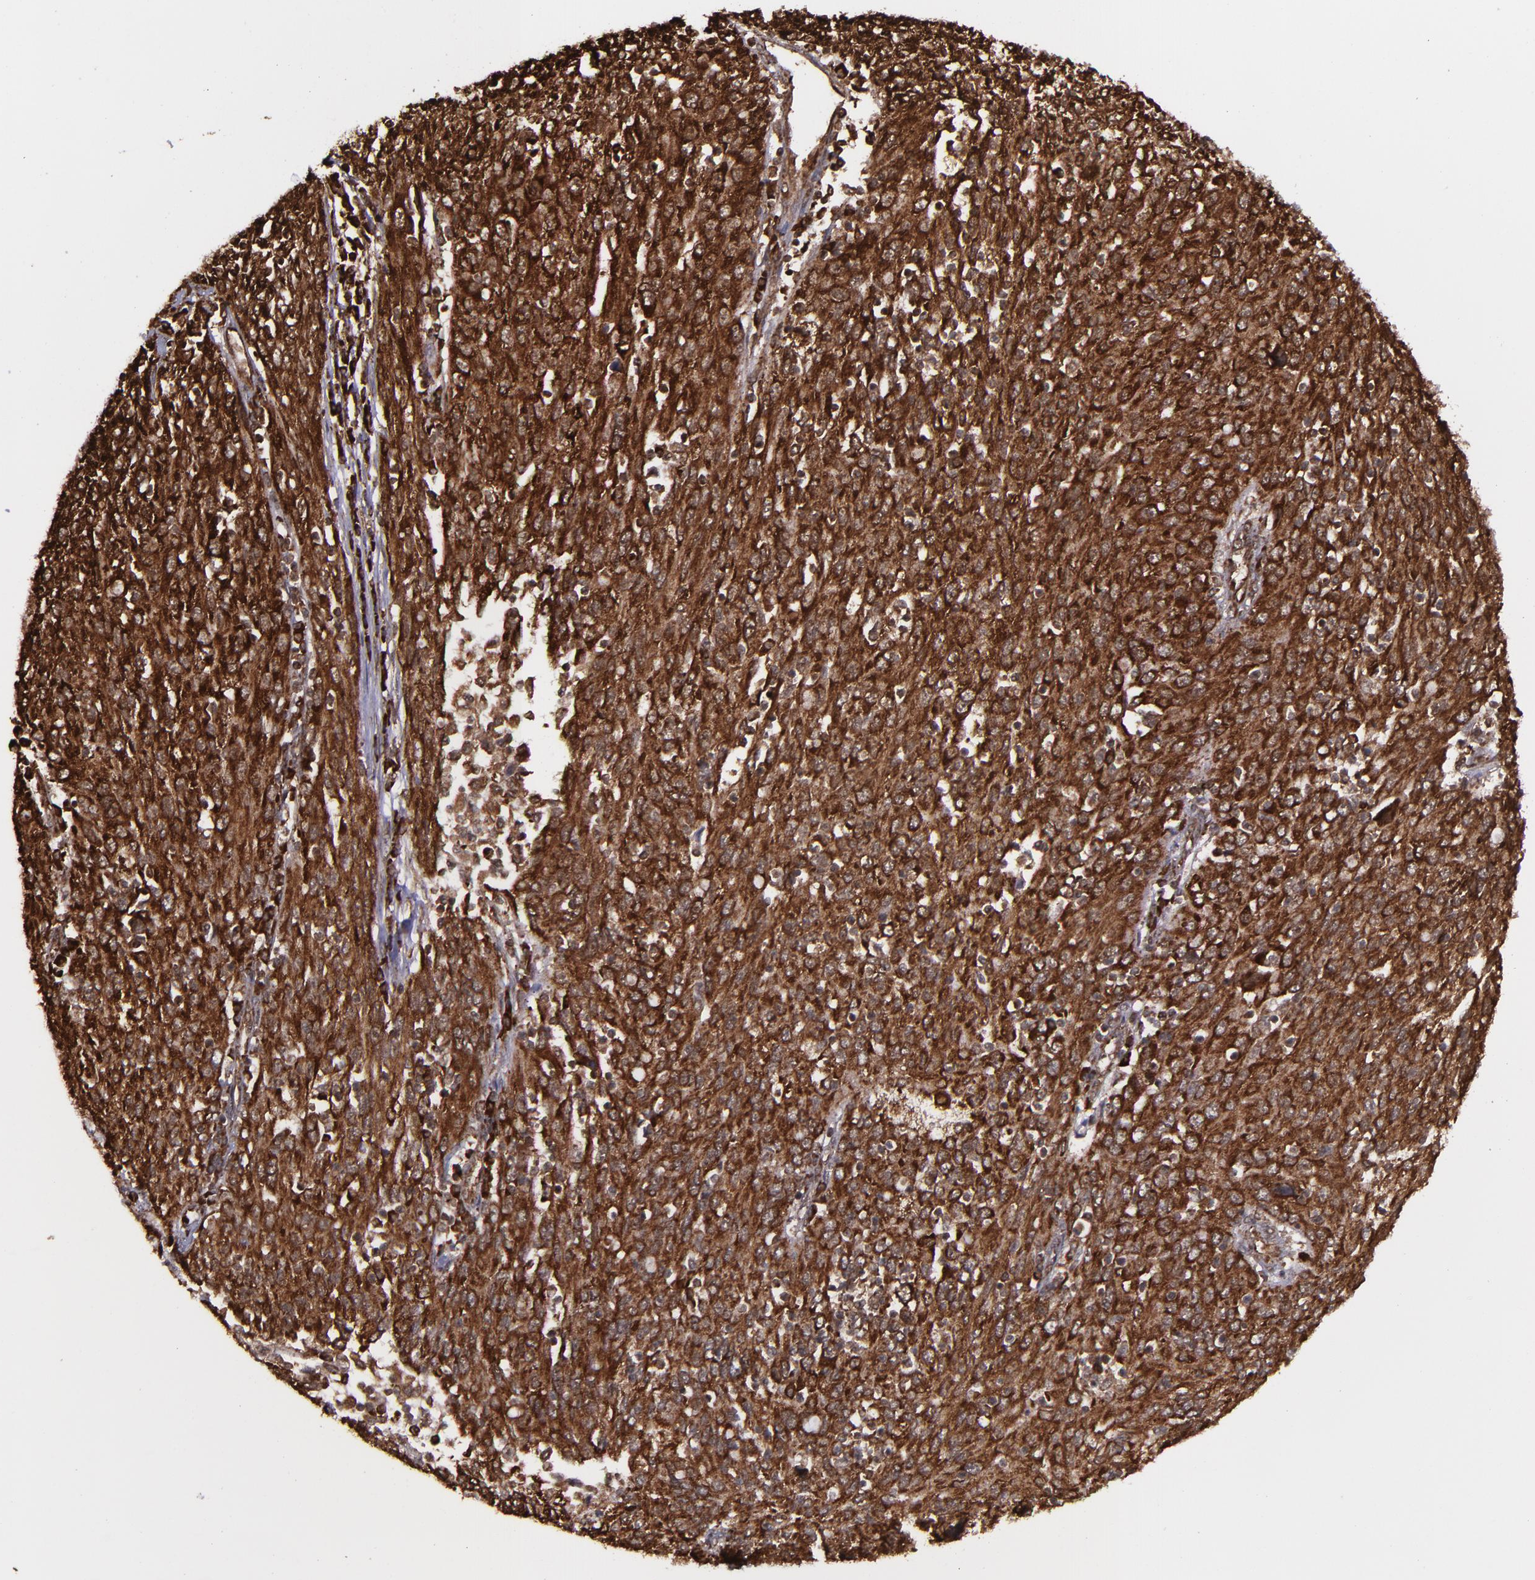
{"staining": {"intensity": "strong", "quantity": ">75%", "location": "cytoplasmic/membranous,nuclear"}, "tissue": "ovarian cancer", "cell_type": "Tumor cells", "image_type": "cancer", "snomed": [{"axis": "morphology", "description": "Carcinoma, endometroid"}, {"axis": "topography", "description": "Ovary"}], "caption": "A high amount of strong cytoplasmic/membranous and nuclear positivity is present in approximately >75% of tumor cells in ovarian cancer tissue.", "gene": "EIF4ENIF1", "patient": {"sex": "female", "age": 50}}